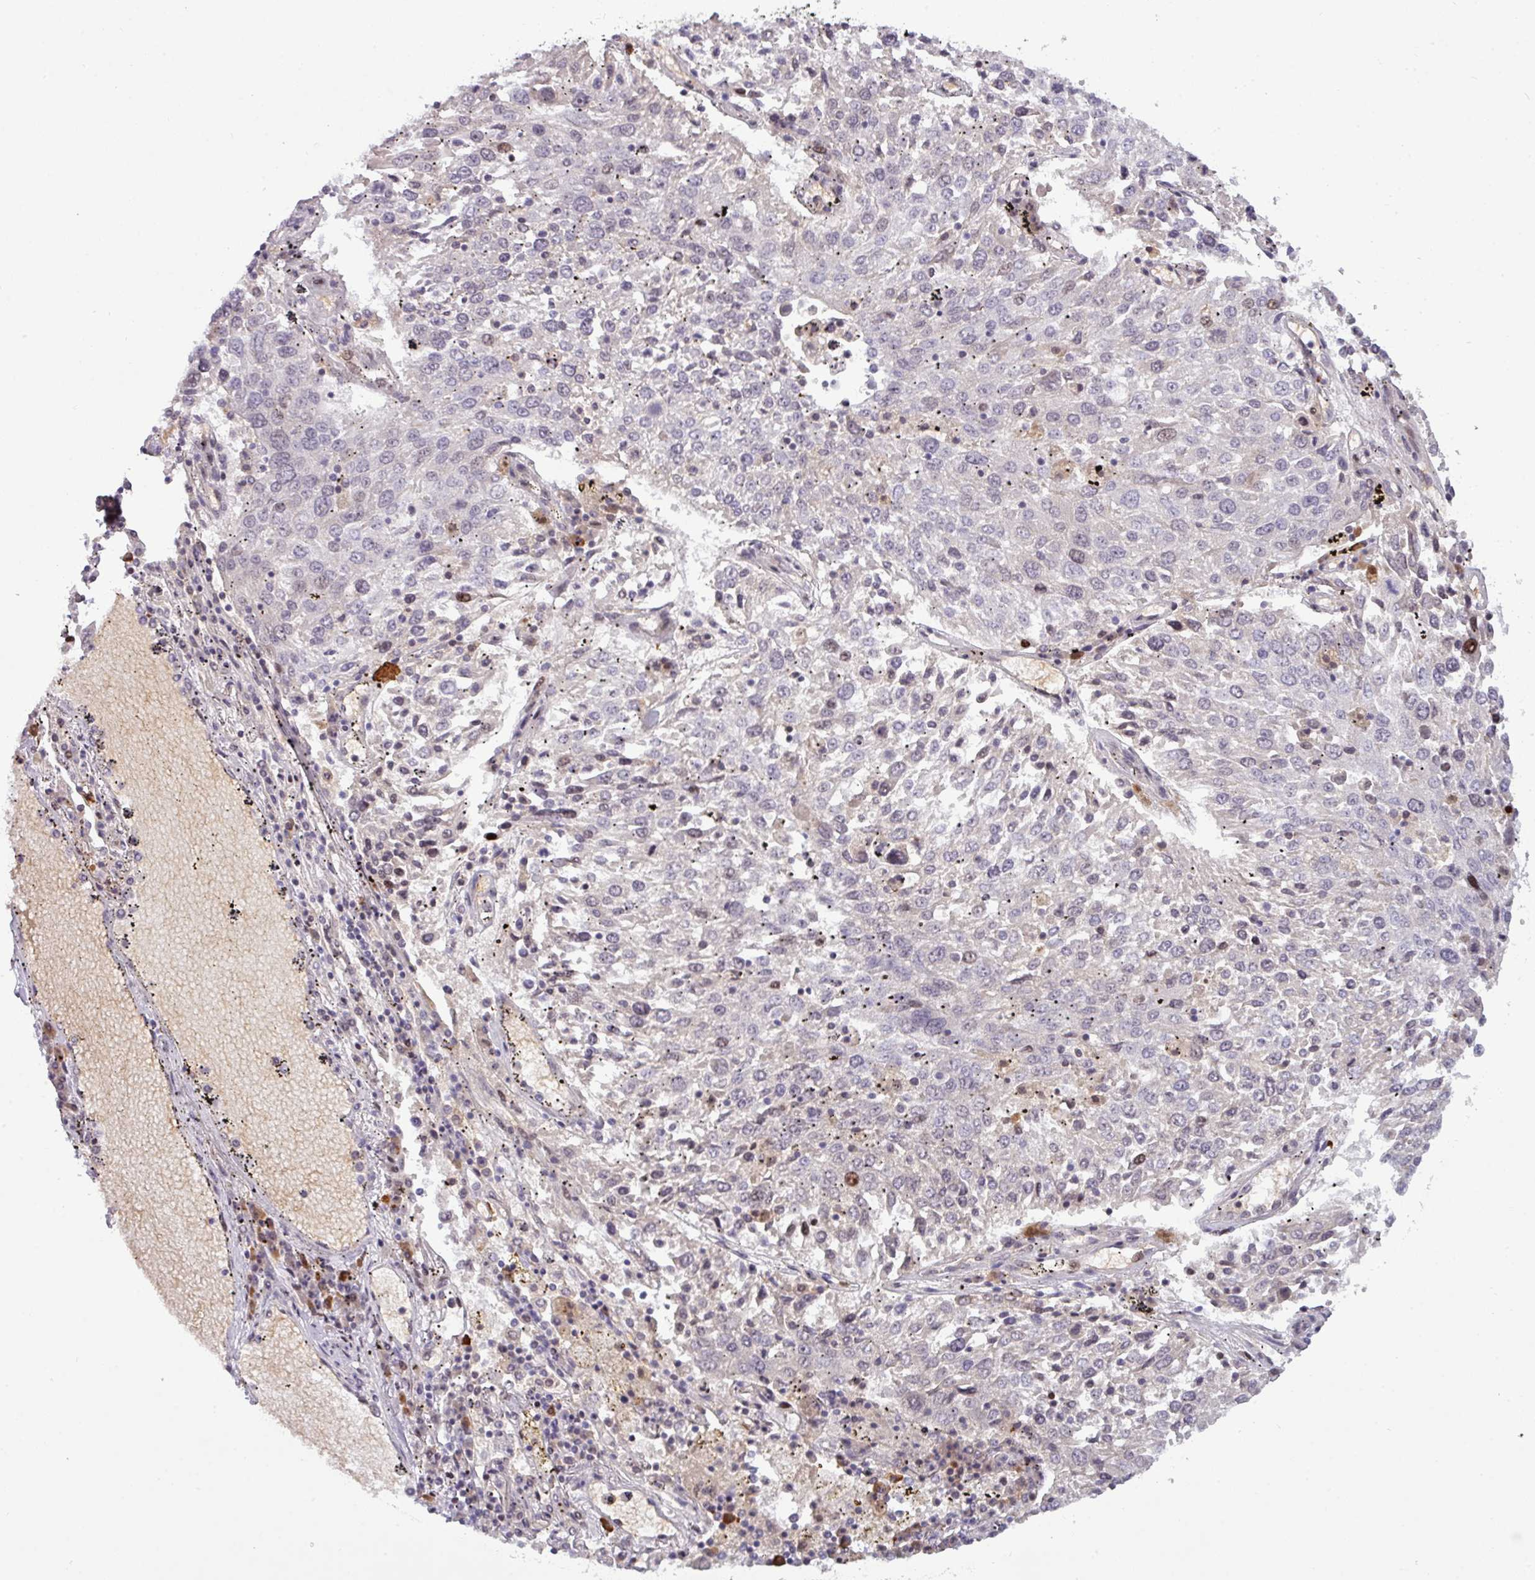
{"staining": {"intensity": "negative", "quantity": "none", "location": "none"}, "tissue": "lung cancer", "cell_type": "Tumor cells", "image_type": "cancer", "snomed": [{"axis": "morphology", "description": "Squamous cell carcinoma, NOS"}, {"axis": "topography", "description": "Lung"}], "caption": "This is an immunohistochemistry (IHC) histopathology image of lung cancer (squamous cell carcinoma). There is no positivity in tumor cells.", "gene": "SLC66A2", "patient": {"sex": "male", "age": 65}}